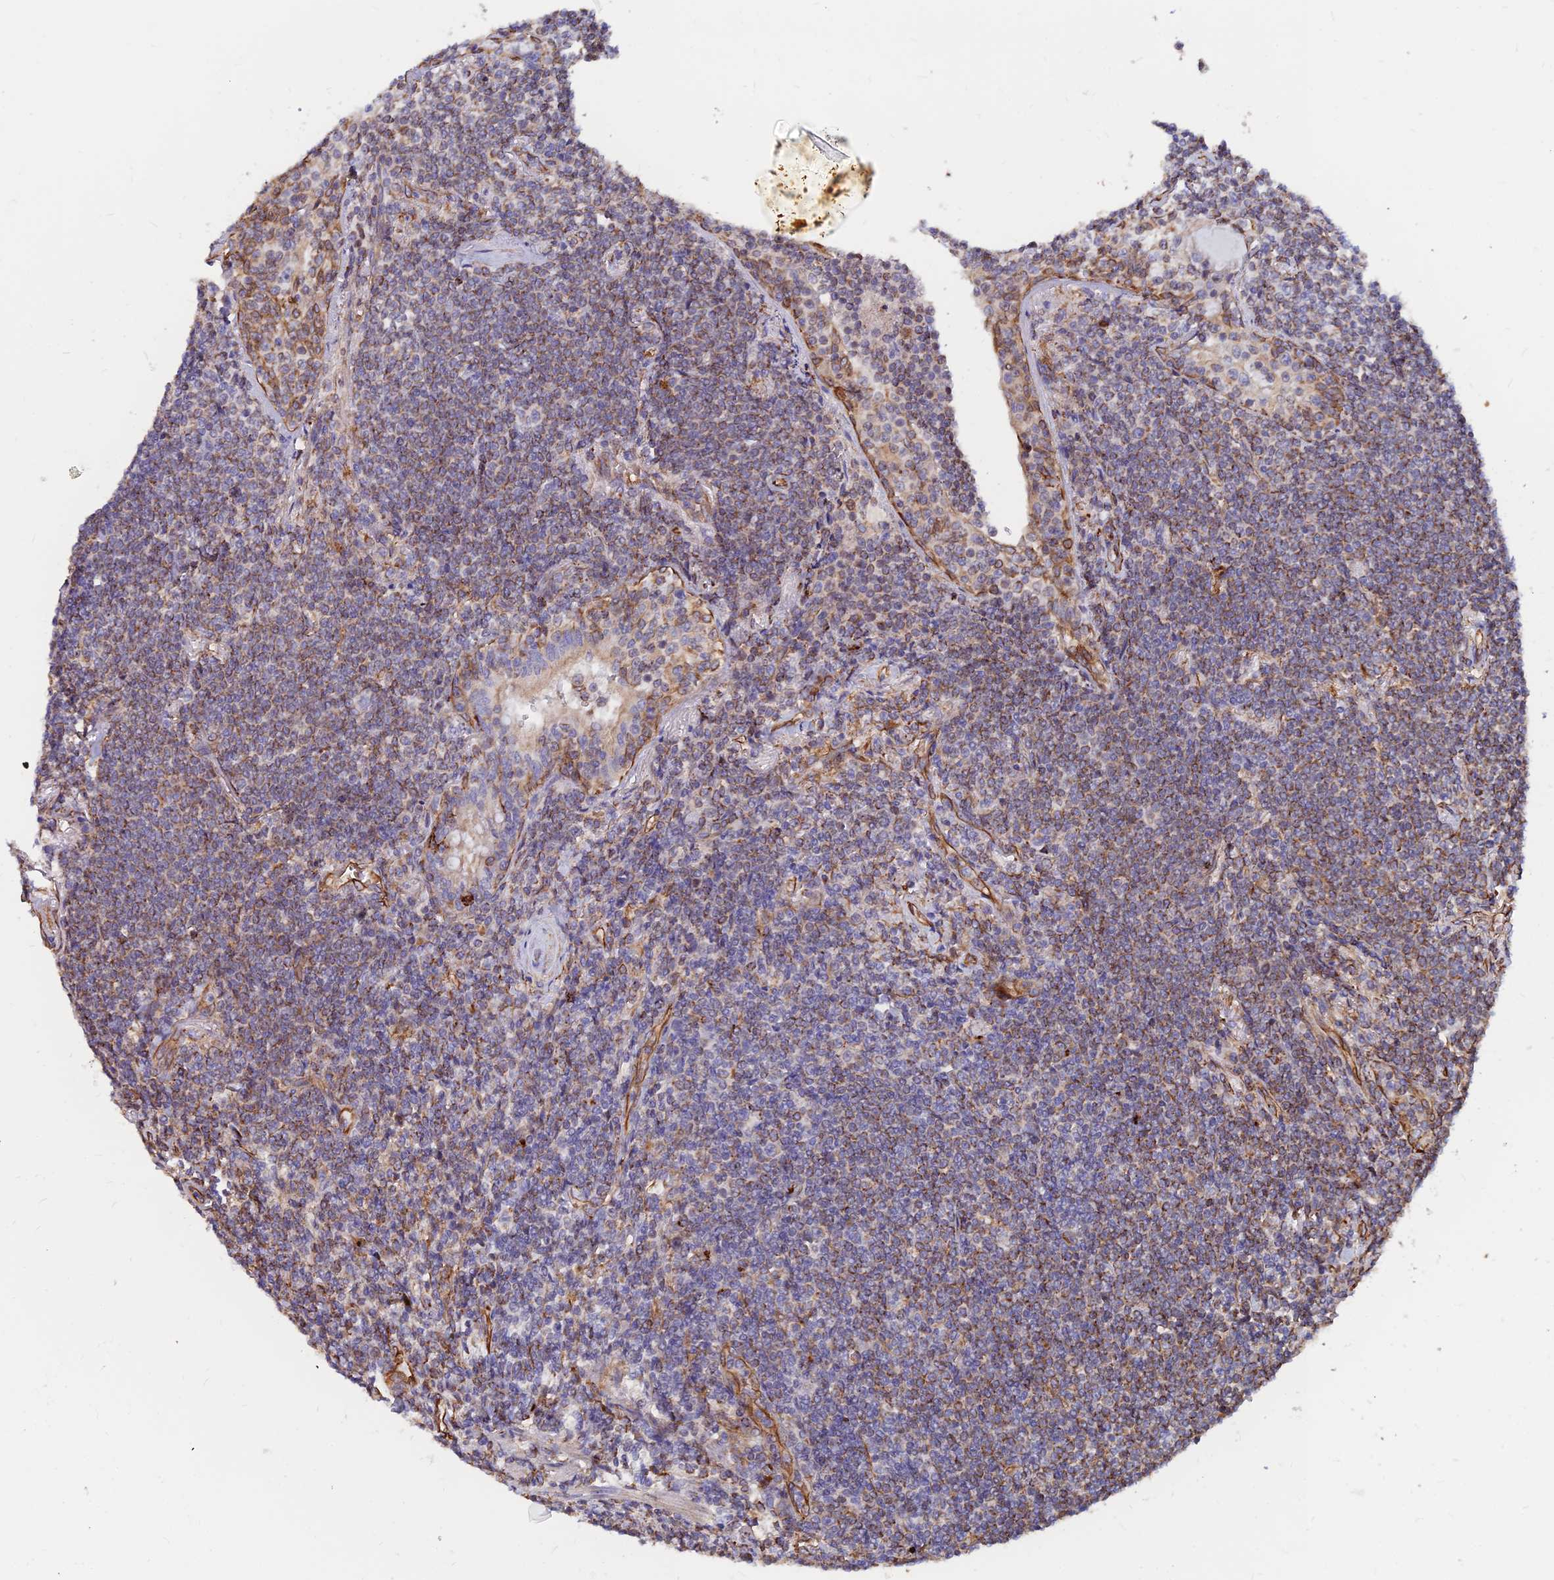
{"staining": {"intensity": "weak", "quantity": ">75%", "location": "cytoplasmic/membranous"}, "tissue": "lymphoma", "cell_type": "Tumor cells", "image_type": "cancer", "snomed": [{"axis": "morphology", "description": "Malignant lymphoma, non-Hodgkin's type, Low grade"}, {"axis": "topography", "description": "Lung"}], "caption": "DAB (3,3'-diaminobenzidine) immunohistochemical staining of human lymphoma displays weak cytoplasmic/membranous protein positivity in approximately >75% of tumor cells.", "gene": "CDK18", "patient": {"sex": "female", "age": 71}}